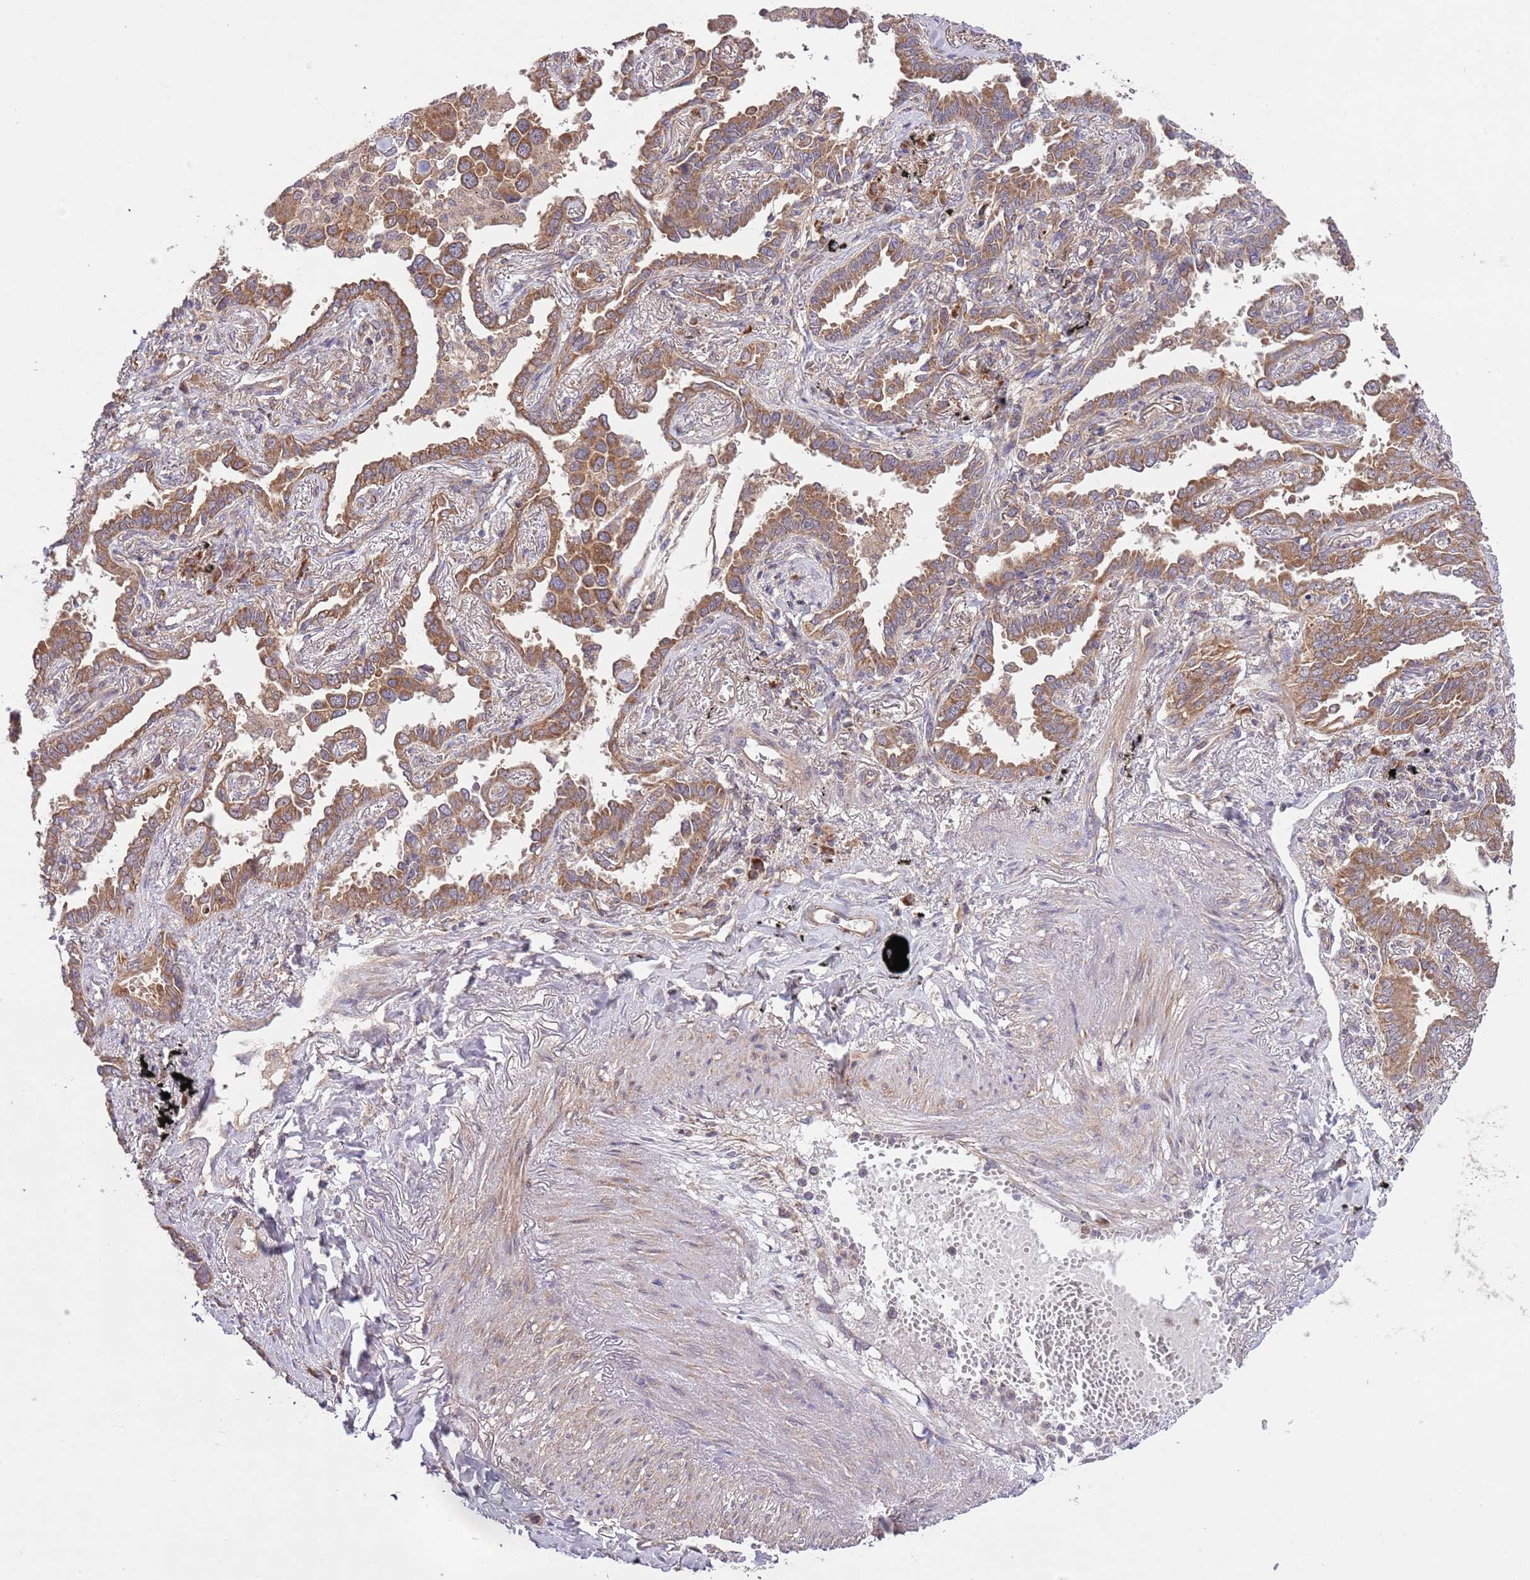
{"staining": {"intensity": "moderate", "quantity": ">75%", "location": "cytoplasmic/membranous"}, "tissue": "lung cancer", "cell_type": "Tumor cells", "image_type": "cancer", "snomed": [{"axis": "morphology", "description": "Adenocarcinoma, NOS"}, {"axis": "topography", "description": "Lung"}], "caption": "A photomicrograph of human lung cancer (adenocarcinoma) stained for a protein shows moderate cytoplasmic/membranous brown staining in tumor cells.", "gene": "MFNG", "patient": {"sex": "male", "age": 67}}